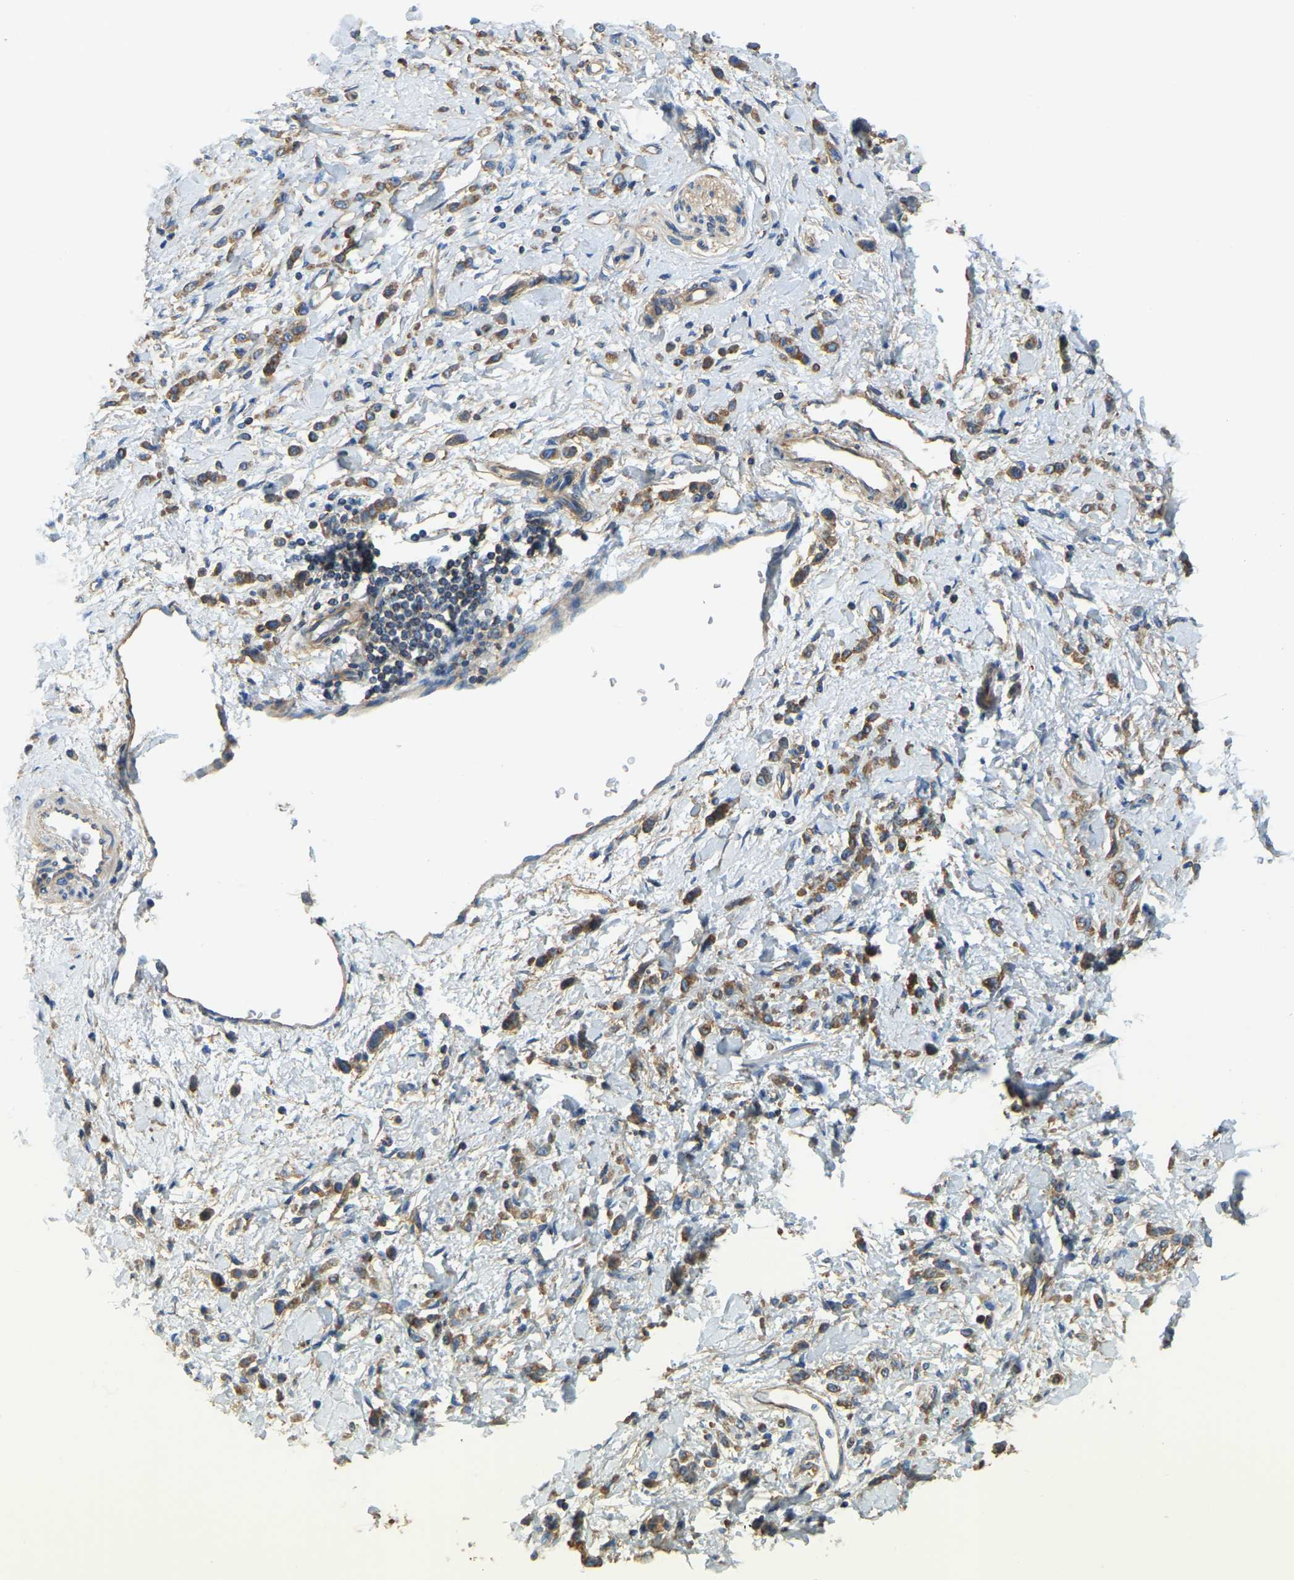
{"staining": {"intensity": "moderate", "quantity": ">75%", "location": "cytoplasmic/membranous"}, "tissue": "stomach cancer", "cell_type": "Tumor cells", "image_type": "cancer", "snomed": [{"axis": "morphology", "description": "Normal tissue, NOS"}, {"axis": "morphology", "description": "Adenocarcinoma, NOS"}, {"axis": "topography", "description": "Stomach"}], "caption": "Protein expression analysis of human adenocarcinoma (stomach) reveals moderate cytoplasmic/membranous positivity in about >75% of tumor cells.", "gene": "AHNAK", "patient": {"sex": "male", "age": 82}}